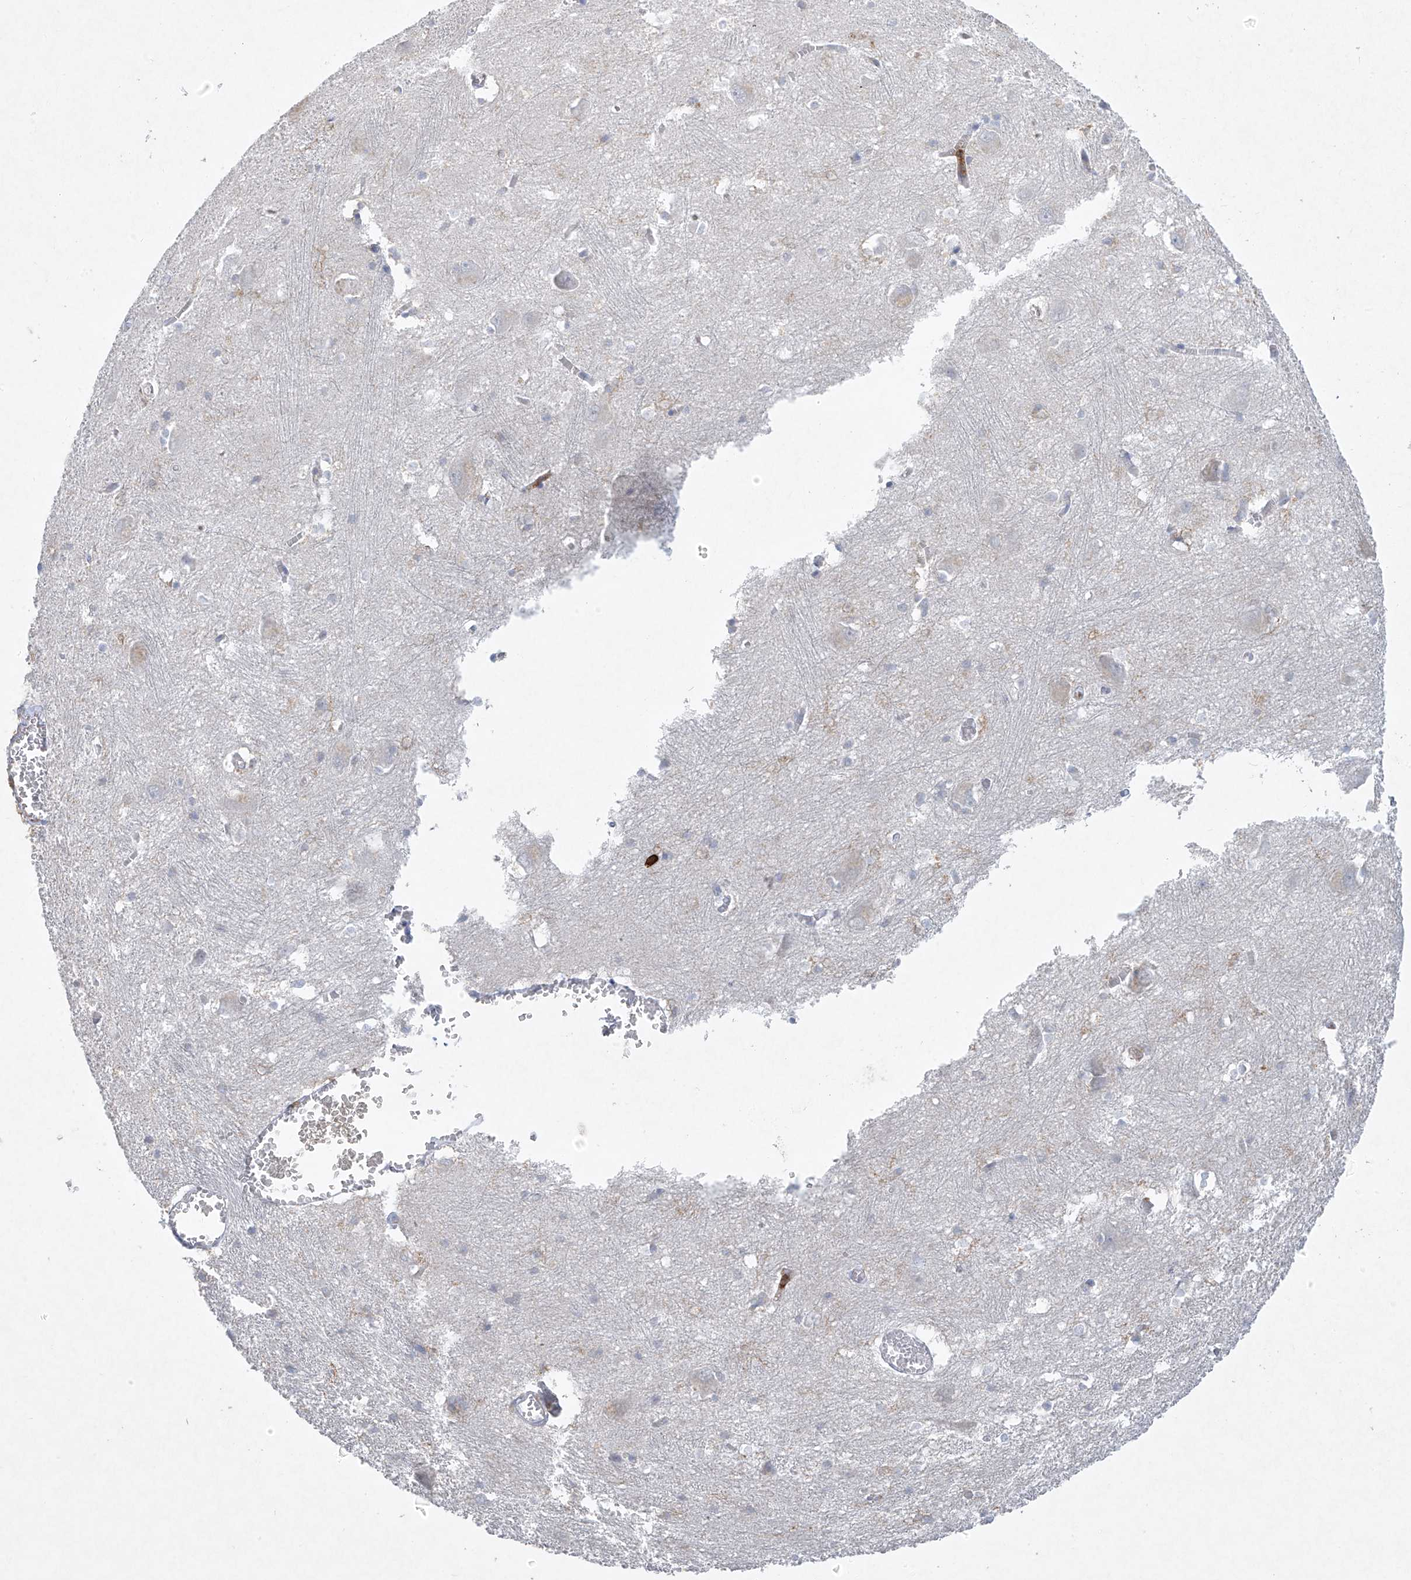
{"staining": {"intensity": "negative", "quantity": "none", "location": "none"}, "tissue": "caudate", "cell_type": "Glial cells", "image_type": "normal", "snomed": [{"axis": "morphology", "description": "Normal tissue, NOS"}, {"axis": "topography", "description": "Lateral ventricle wall"}], "caption": "Glial cells show no significant expression in normal caudate. (Brightfield microscopy of DAB IHC at high magnification).", "gene": "FCGR3A", "patient": {"sex": "male", "age": 37}}